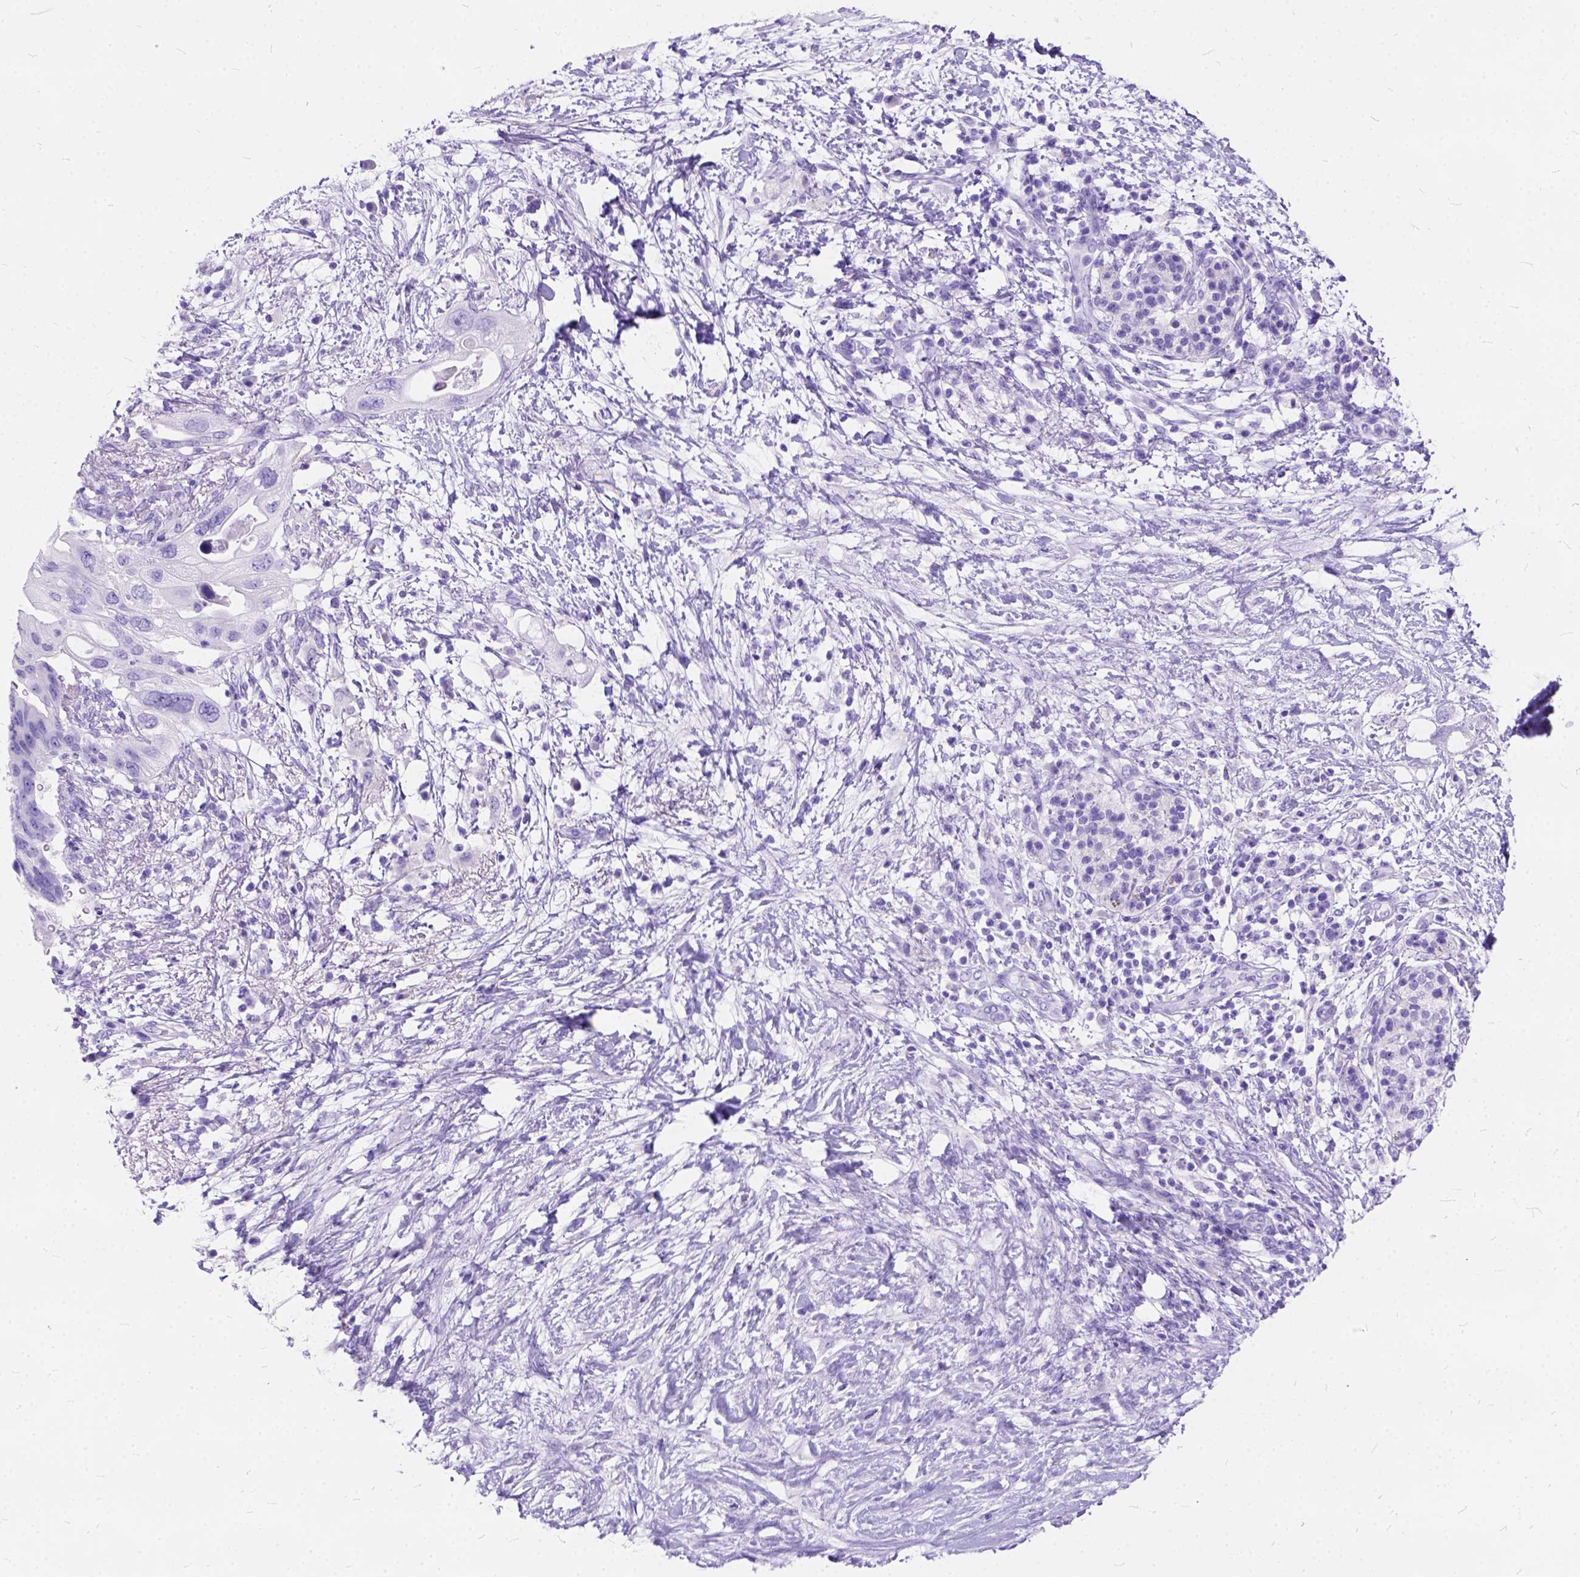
{"staining": {"intensity": "negative", "quantity": "none", "location": "none"}, "tissue": "pancreatic cancer", "cell_type": "Tumor cells", "image_type": "cancer", "snomed": [{"axis": "morphology", "description": "Adenocarcinoma, NOS"}, {"axis": "topography", "description": "Pancreas"}], "caption": "Histopathology image shows no significant protein positivity in tumor cells of adenocarcinoma (pancreatic). (IHC, brightfield microscopy, high magnification).", "gene": "C1QTNF3", "patient": {"sex": "female", "age": 72}}